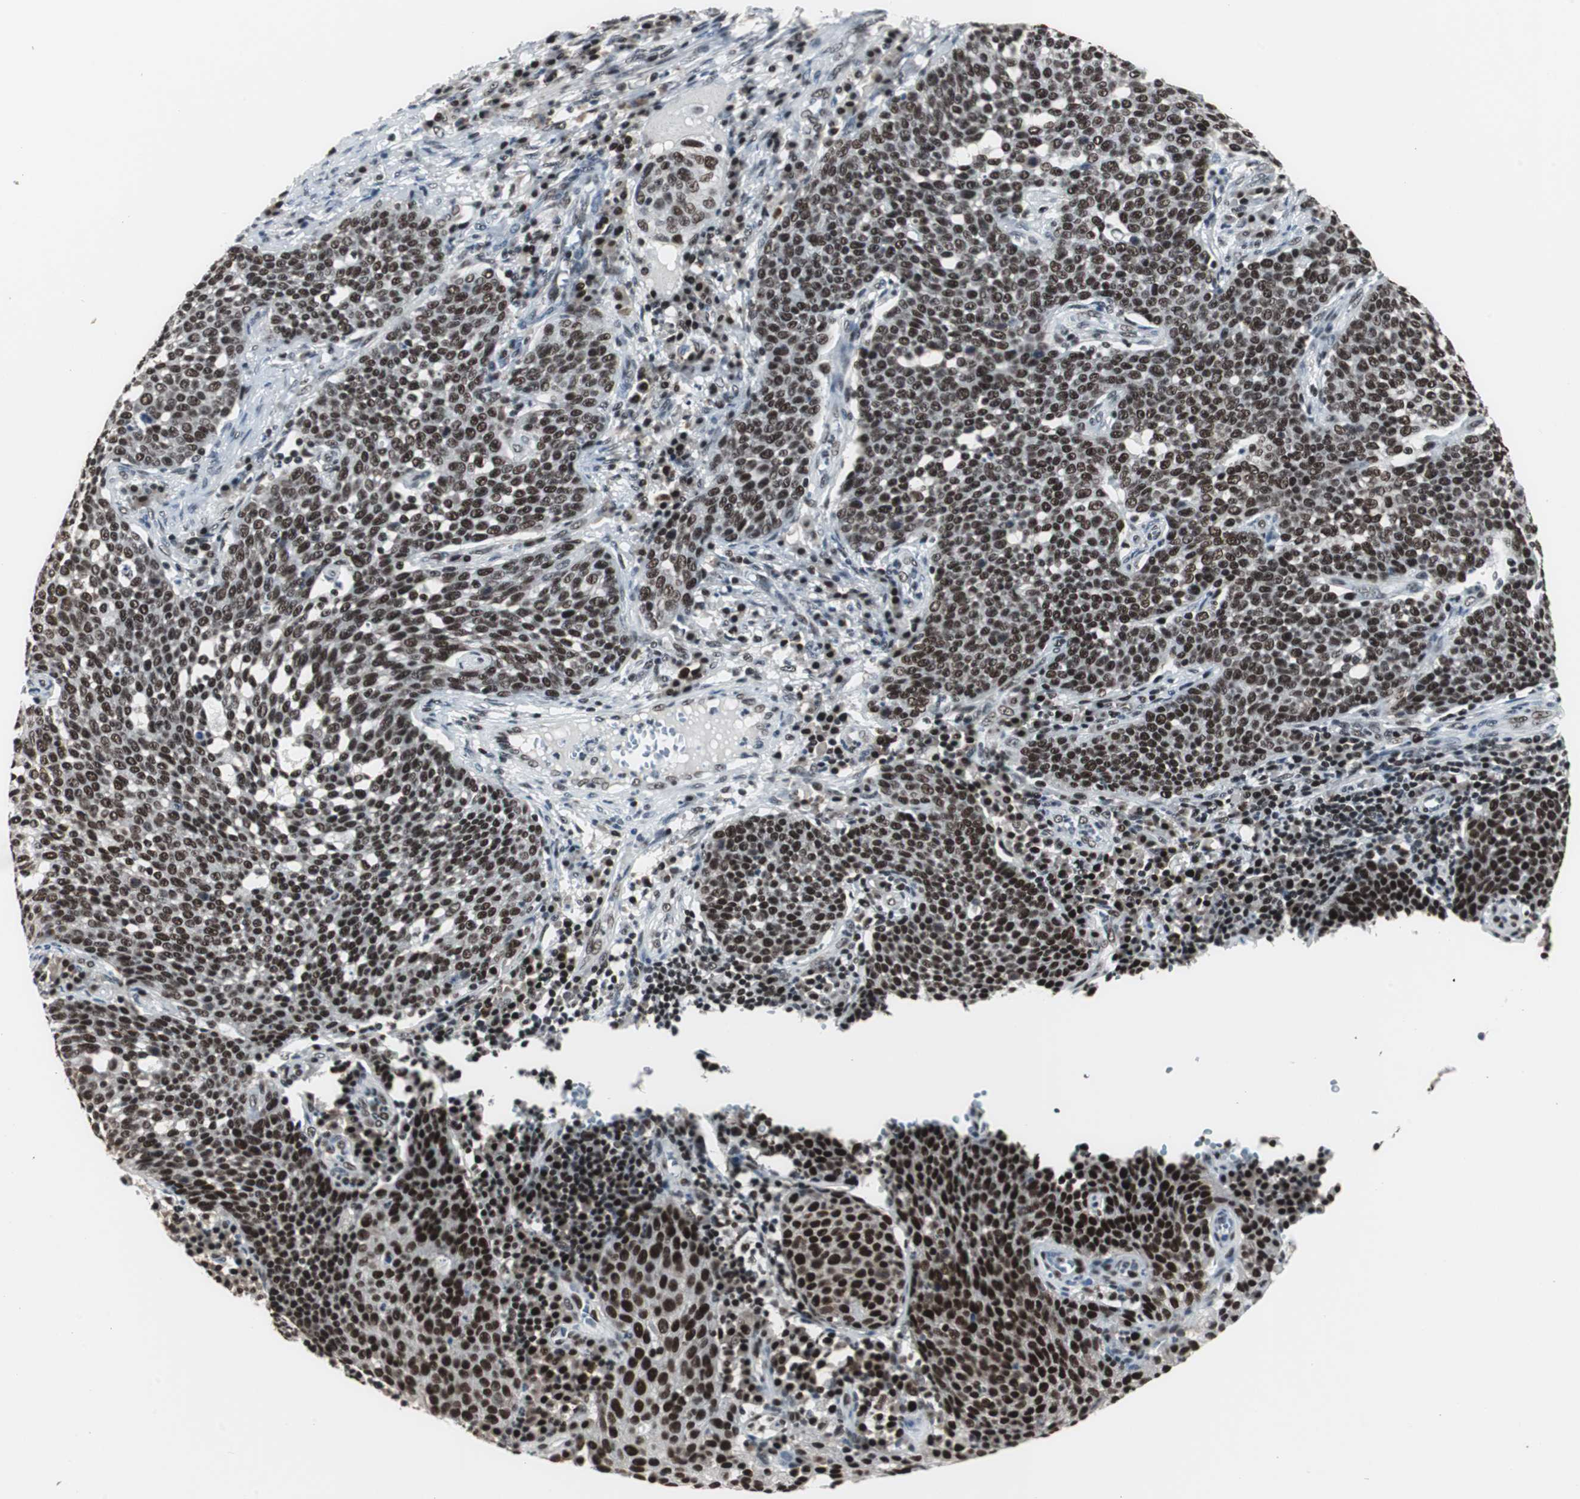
{"staining": {"intensity": "strong", "quantity": ">75%", "location": "nuclear"}, "tissue": "cervical cancer", "cell_type": "Tumor cells", "image_type": "cancer", "snomed": [{"axis": "morphology", "description": "Squamous cell carcinoma, NOS"}, {"axis": "topography", "description": "Cervix"}], "caption": "High-magnification brightfield microscopy of squamous cell carcinoma (cervical) stained with DAB (brown) and counterstained with hematoxylin (blue). tumor cells exhibit strong nuclear positivity is identified in about>75% of cells. Using DAB (brown) and hematoxylin (blue) stains, captured at high magnification using brightfield microscopy.", "gene": "RAD9A", "patient": {"sex": "female", "age": 34}}